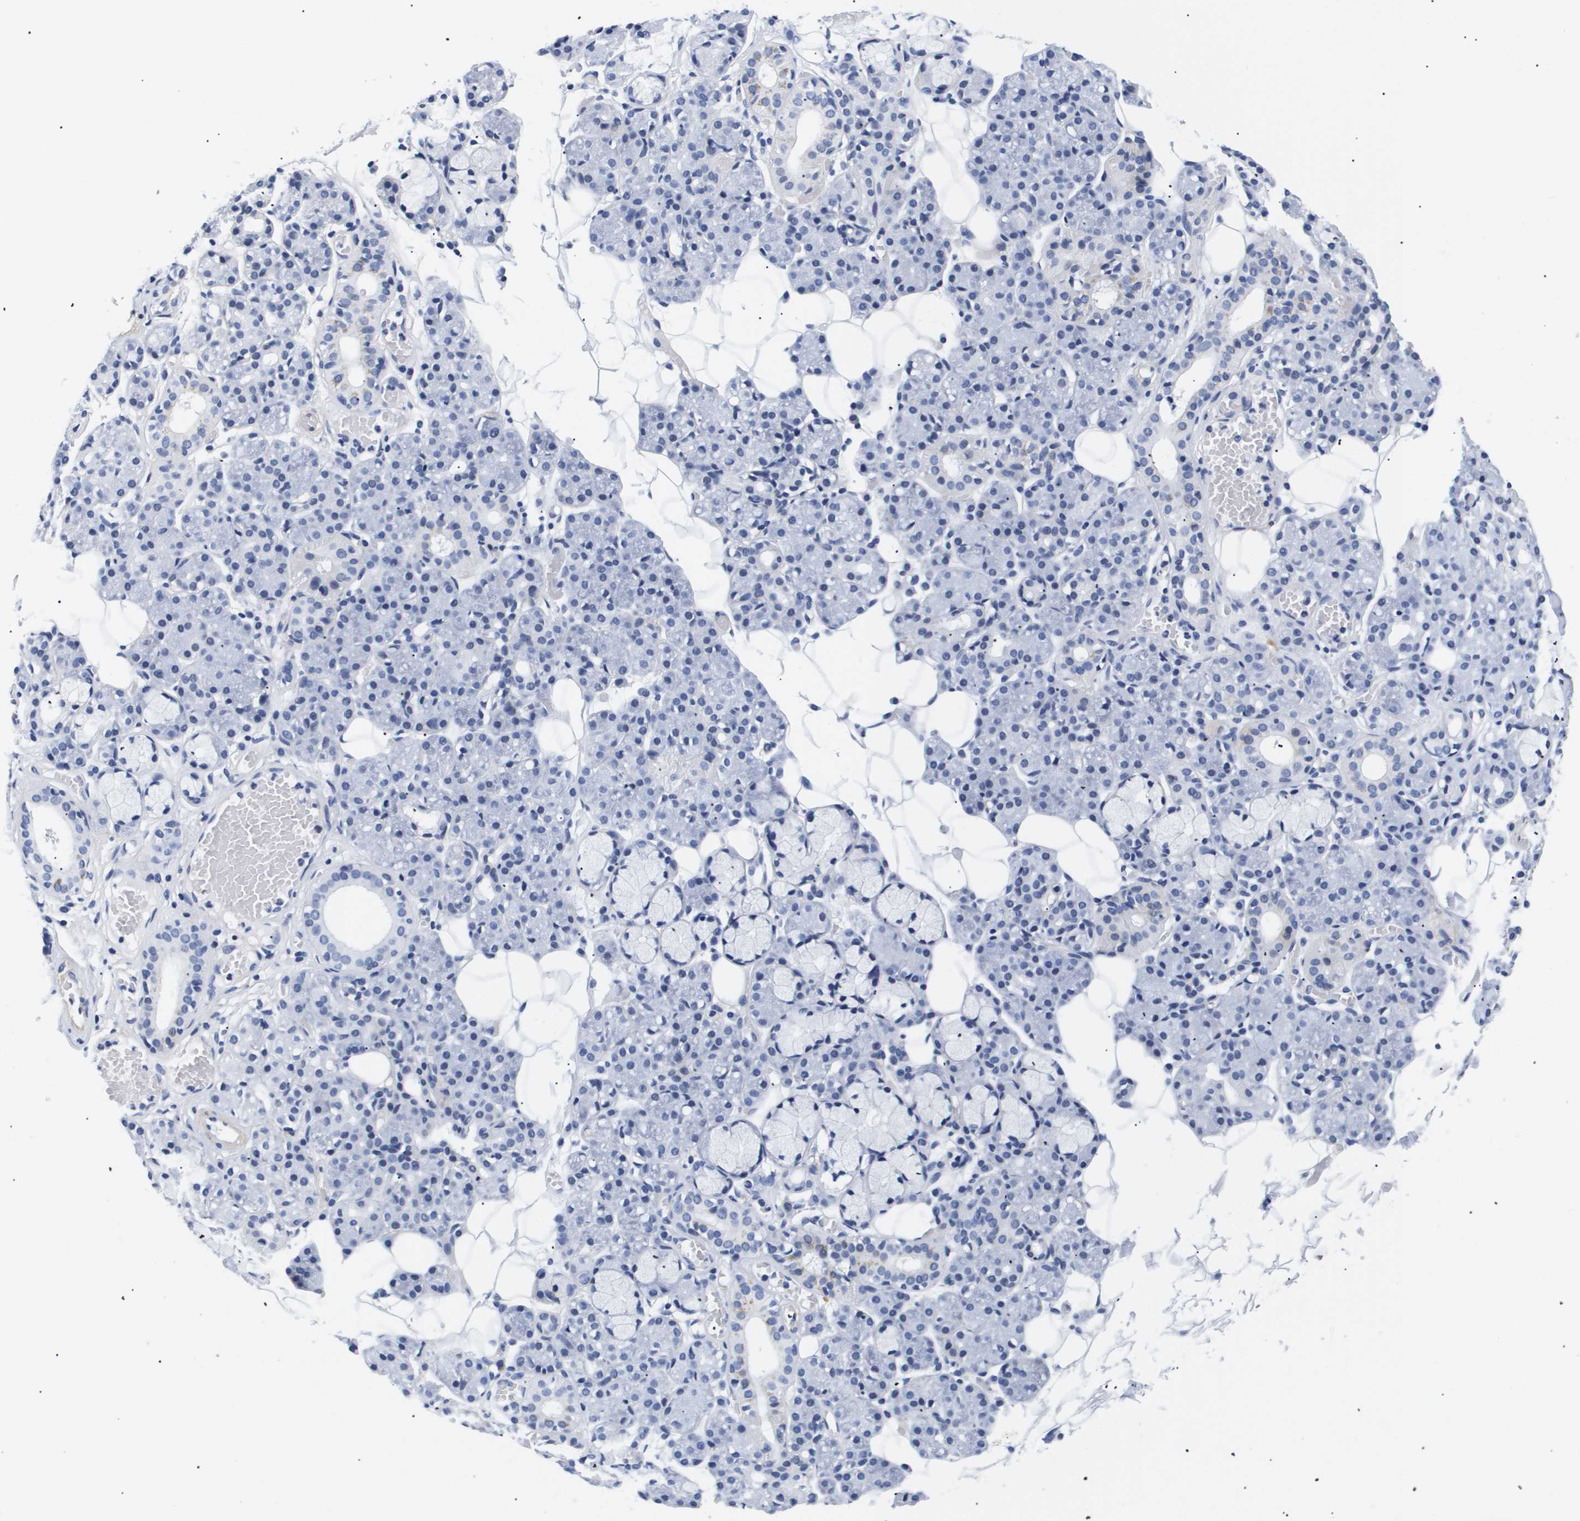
{"staining": {"intensity": "negative", "quantity": "none", "location": "none"}, "tissue": "salivary gland", "cell_type": "Glandular cells", "image_type": "normal", "snomed": [{"axis": "morphology", "description": "Normal tissue, NOS"}, {"axis": "topography", "description": "Salivary gland"}], "caption": "Immunohistochemical staining of benign human salivary gland reveals no significant staining in glandular cells.", "gene": "SHD", "patient": {"sex": "male", "age": 63}}